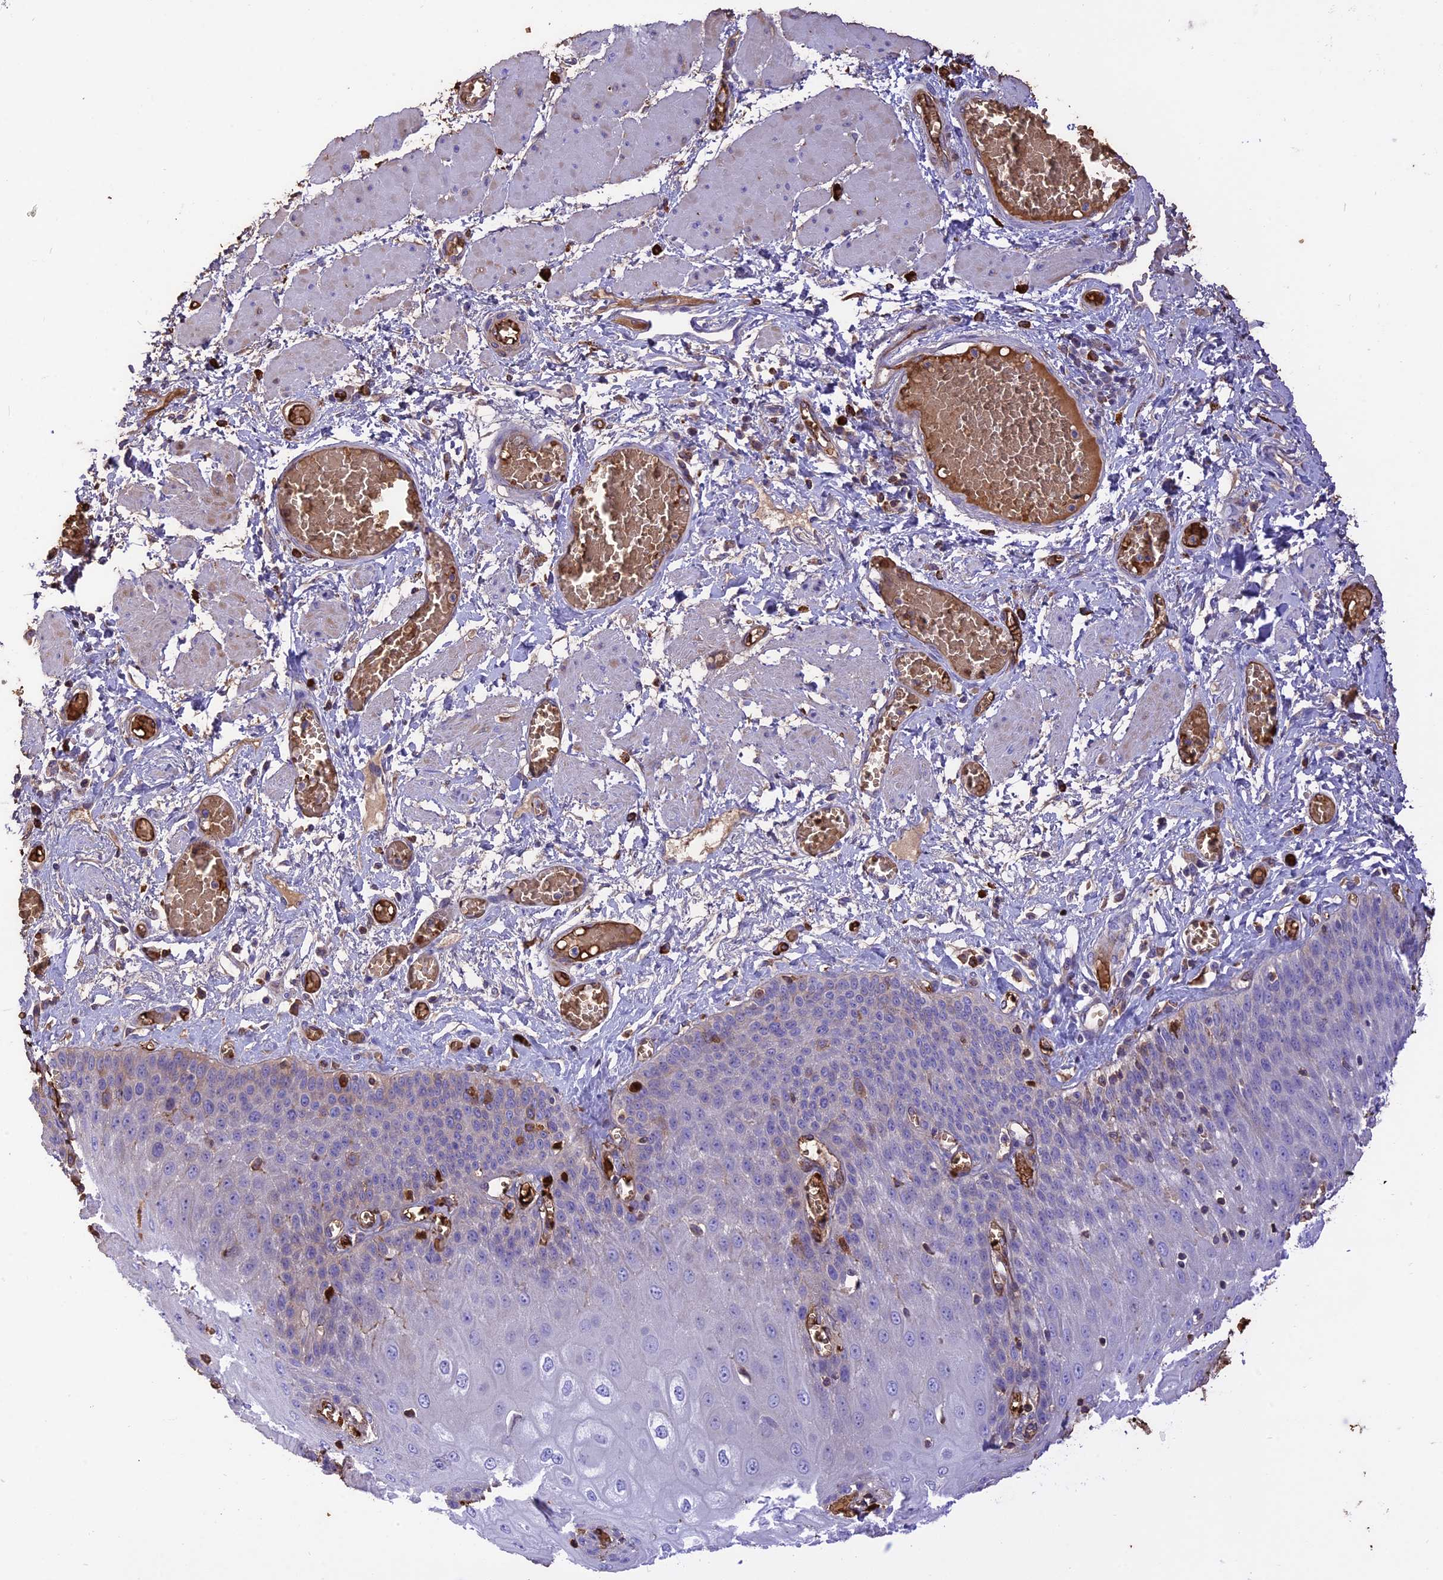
{"staining": {"intensity": "moderate", "quantity": "<25%", "location": "cytoplasmic/membranous"}, "tissue": "esophagus", "cell_type": "Squamous epithelial cells", "image_type": "normal", "snomed": [{"axis": "morphology", "description": "Normal tissue, NOS"}, {"axis": "topography", "description": "Esophagus"}], "caption": "Benign esophagus was stained to show a protein in brown. There is low levels of moderate cytoplasmic/membranous positivity in approximately <25% of squamous epithelial cells. (Brightfield microscopy of DAB IHC at high magnification).", "gene": "TTC4", "patient": {"sex": "male", "age": 60}}